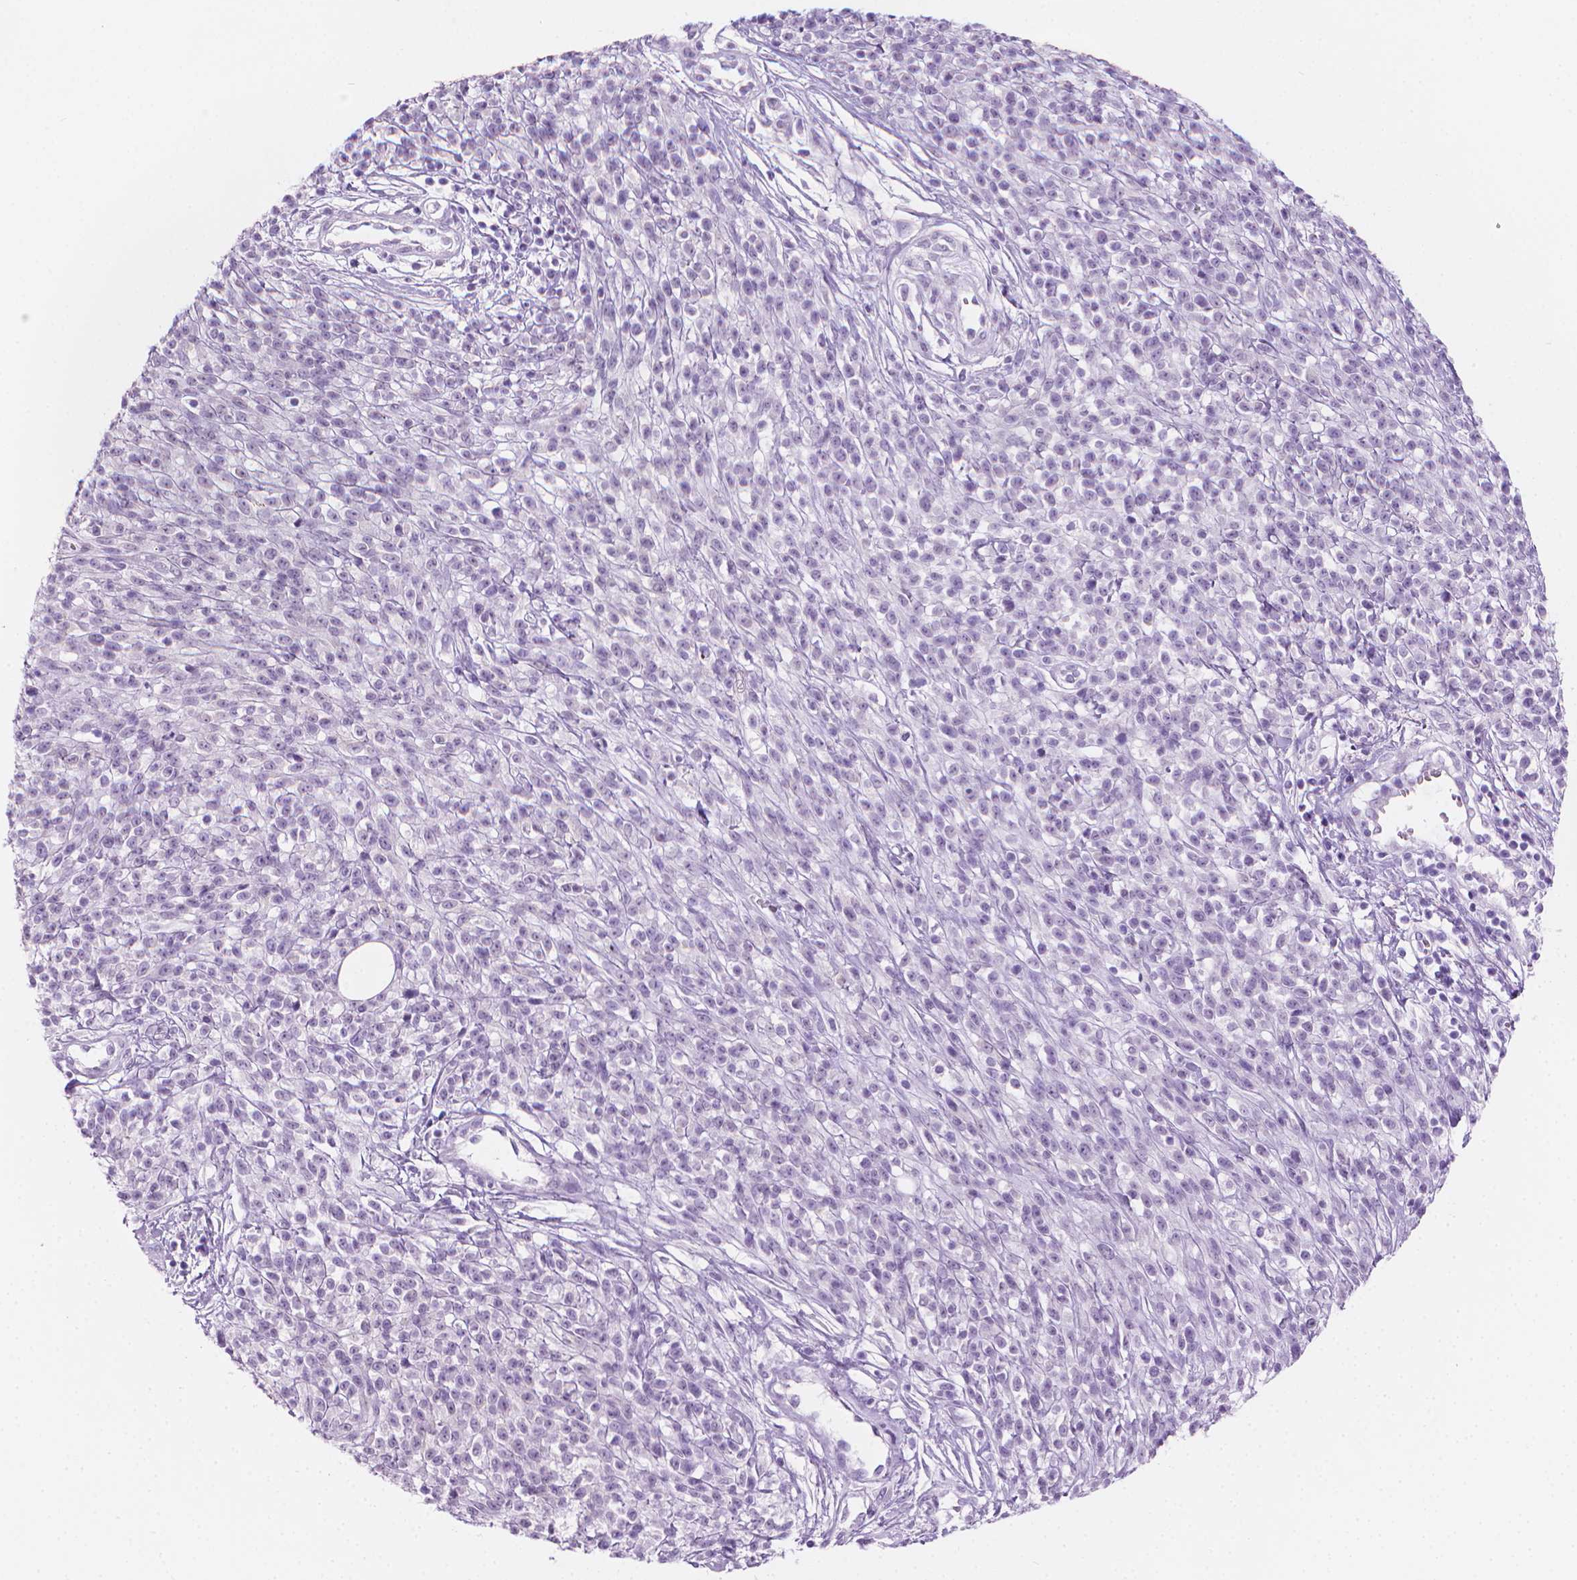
{"staining": {"intensity": "negative", "quantity": "none", "location": "none"}, "tissue": "melanoma", "cell_type": "Tumor cells", "image_type": "cancer", "snomed": [{"axis": "morphology", "description": "Malignant melanoma, NOS"}, {"axis": "topography", "description": "Skin"}, {"axis": "topography", "description": "Skin of trunk"}], "caption": "The image shows no significant staining in tumor cells of melanoma.", "gene": "TTC29", "patient": {"sex": "male", "age": 74}}